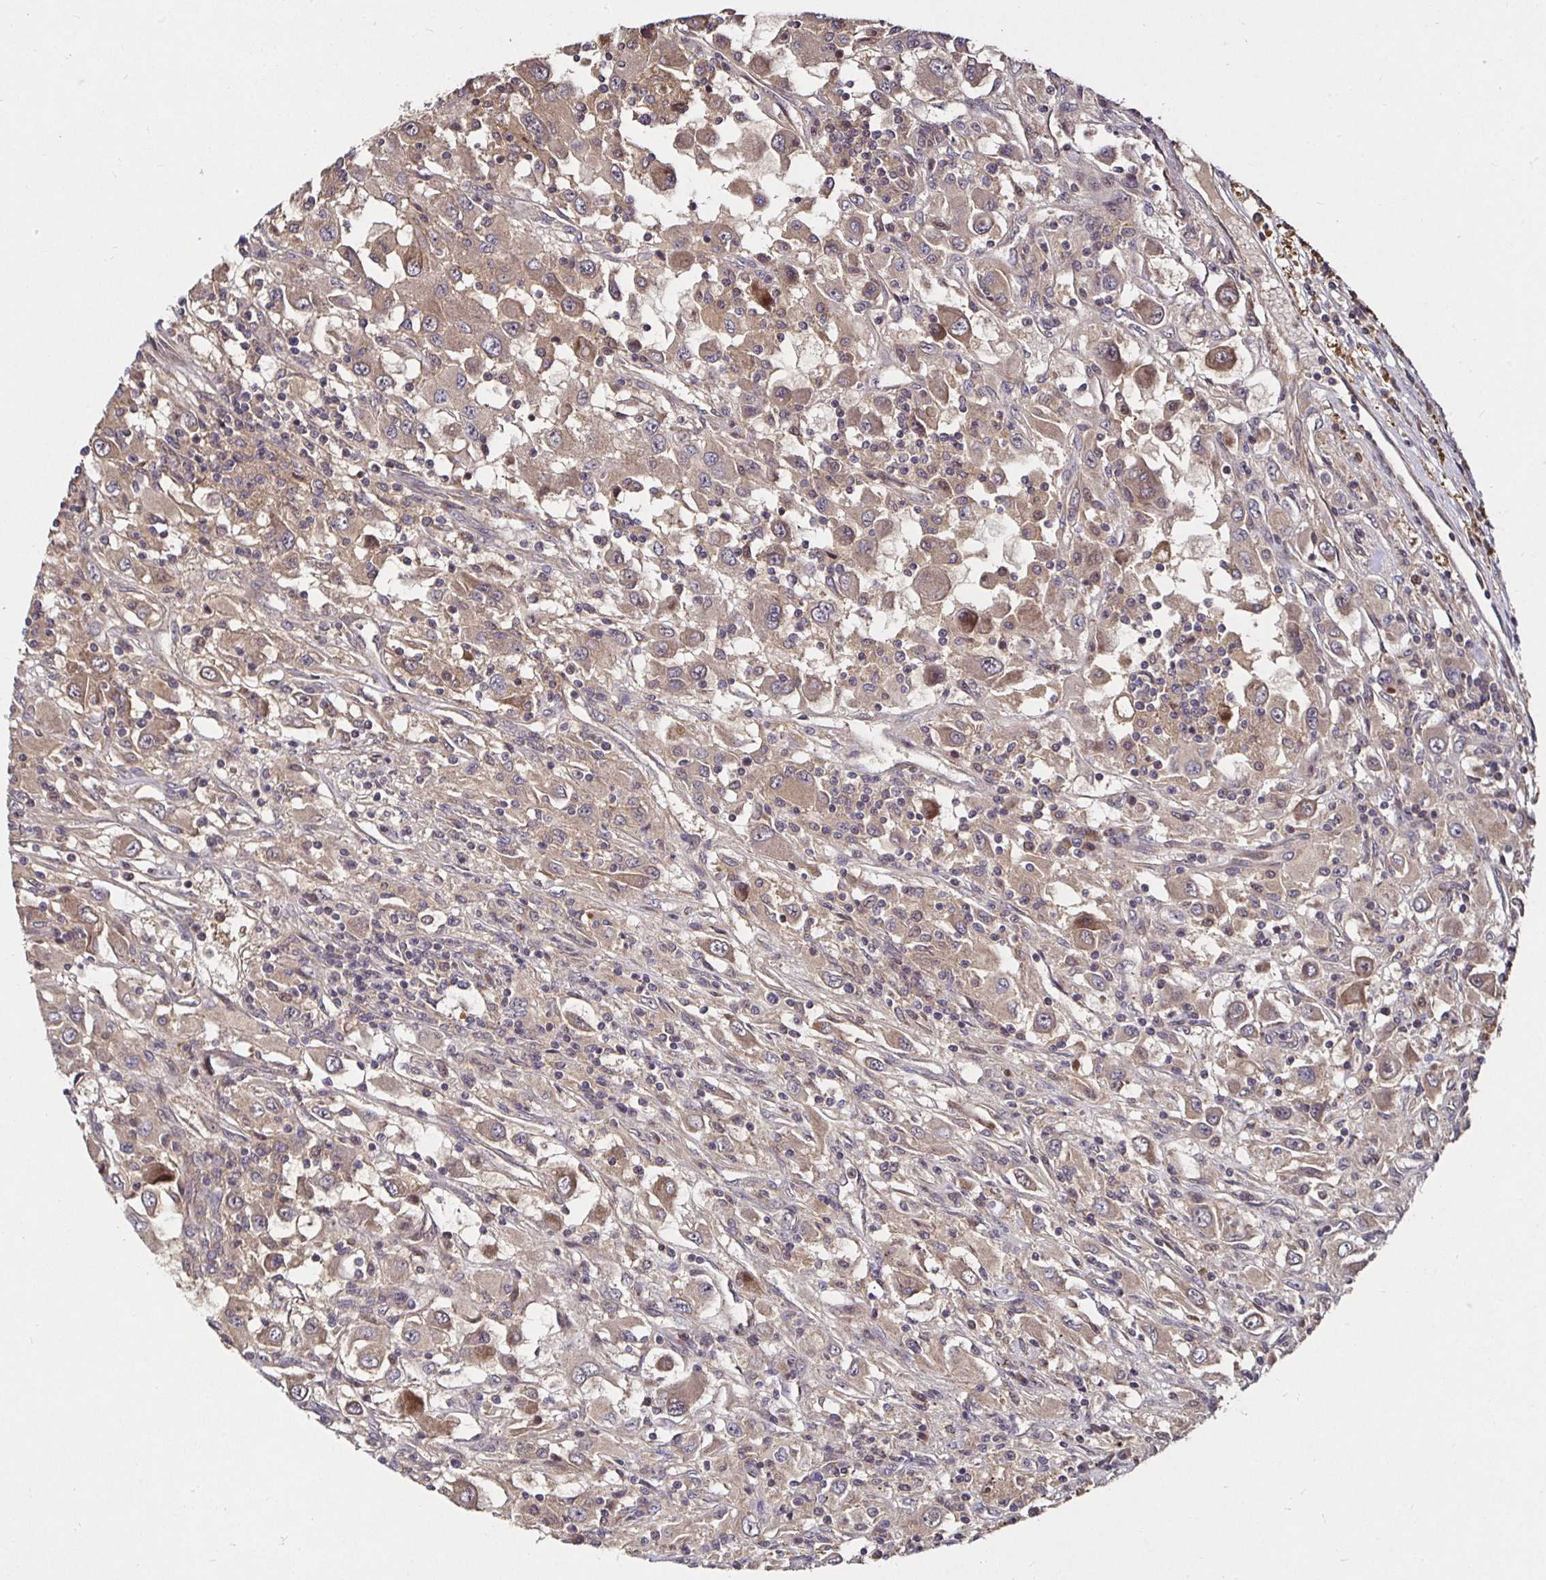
{"staining": {"intensity": "weak", "quantity": ">75%", "location": "cytoplasmic/membranous"}, "tissue": "renal cancer", "cell_type": "Tumor cells", "image_type": "cancer", "snomed": [{"axis": "morphology", "description": "Adenocarcinoma, NOS"}, {"axis": "topography", "description": "Kidney"}], "caption": "DAB (3,3'-diaminobenzidine) immunohistochemical staining of renal adenocarcinoma exhibits weak cytoplasmic/membranous protein positivity in approximately >75% of tumor cells.", "gene": "SMYD3", "patient": {"sex": "female", "age": 67}}